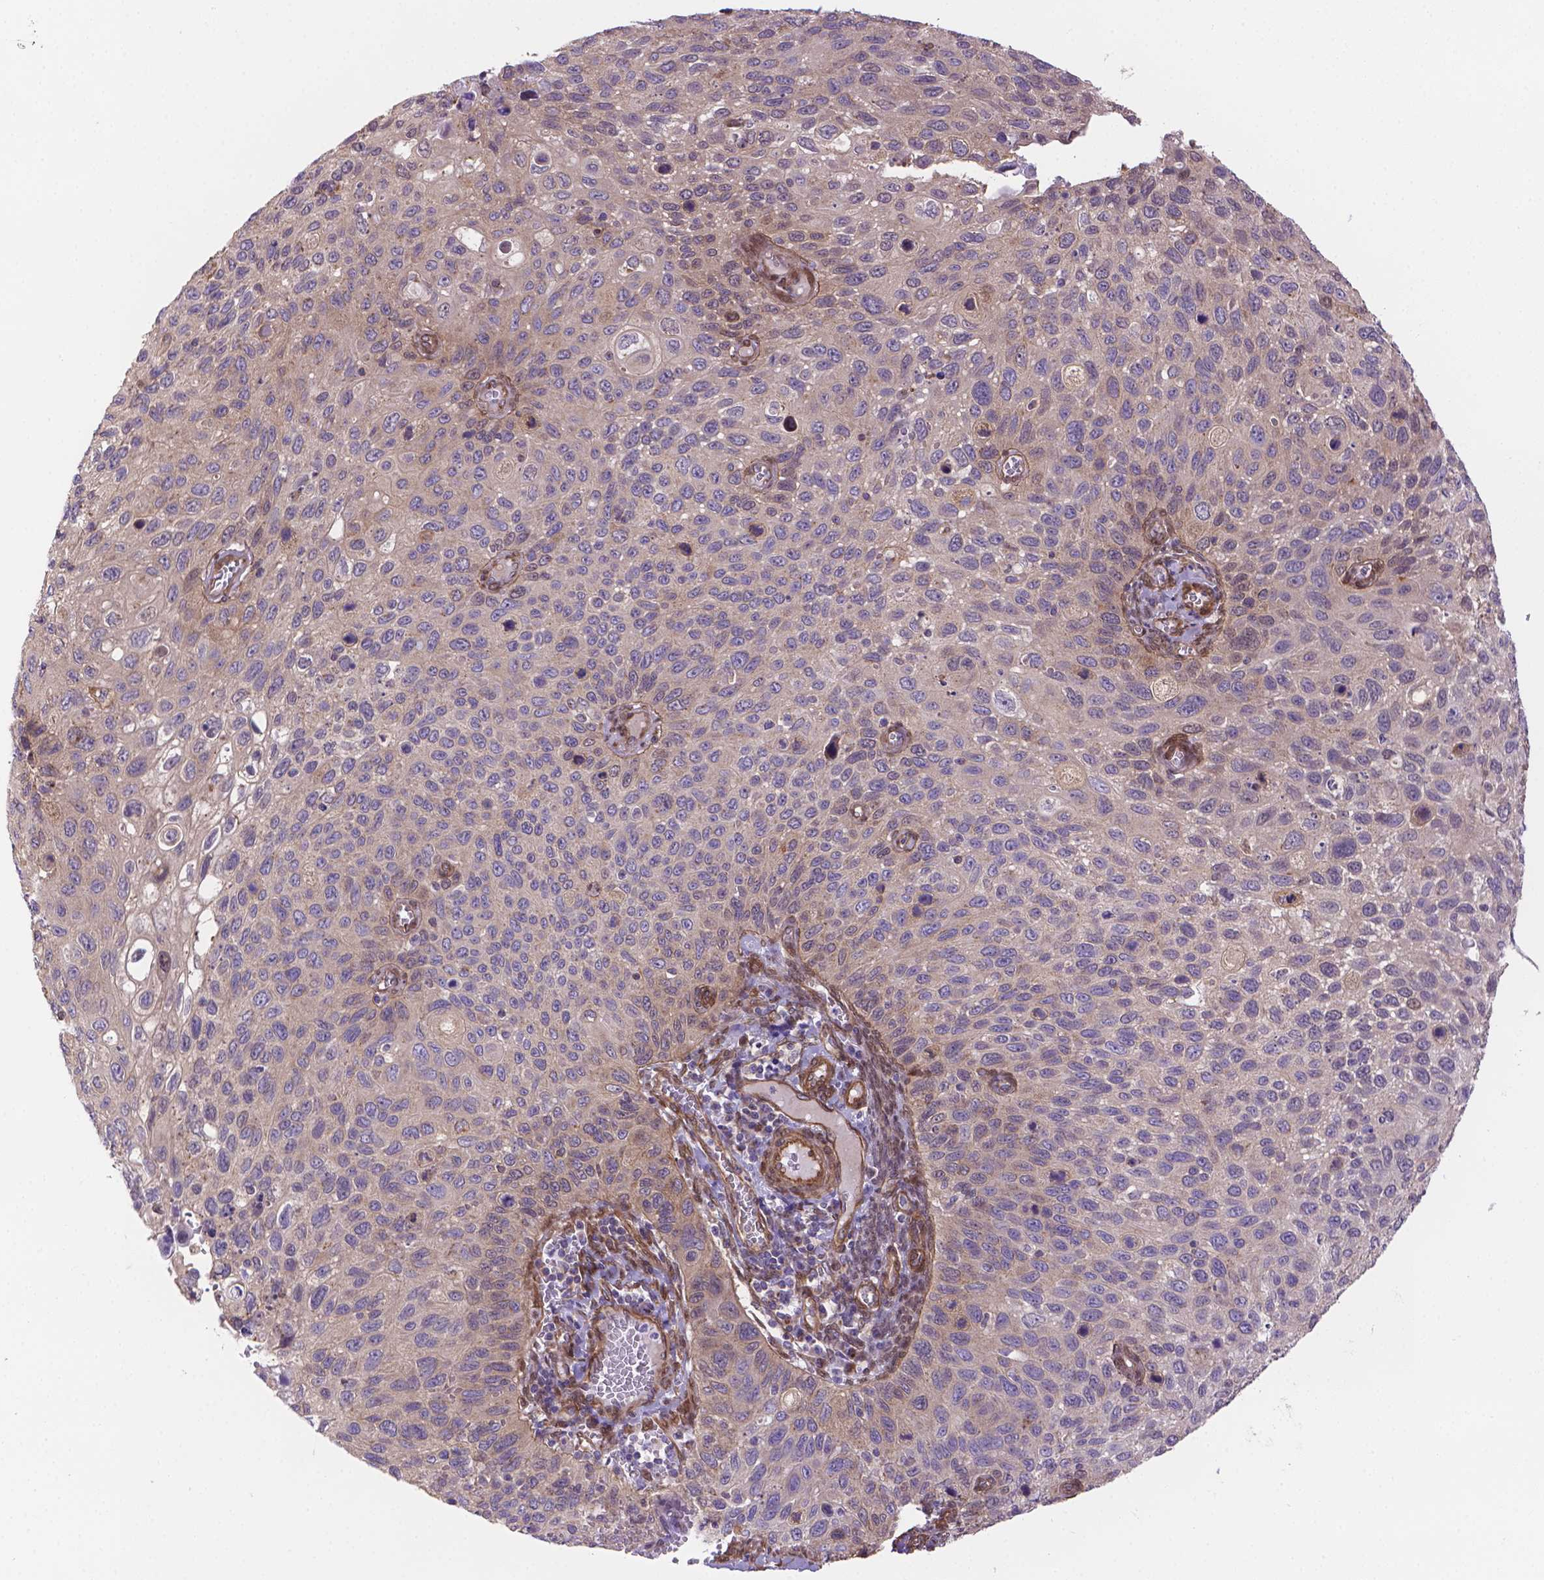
{"staining": {"intensity": "weak", "quantity": "<25%", "location": "cytoplasmic/membranous"}, "tissue": "cervical cancer", "cell_type": "Tumor cells", "image_type": "cancer", "snomed": [{"axis": "morphology", "description": "Squamous cell carcinoma, NOS"}, {"axis": "topography", "description": "Cervix"}], "caption": "The histopathology image reveals no staining of tumor cells in cervical cancer.", "gene": "YAP1", "patient": {"sex": "female", "age": 70}}